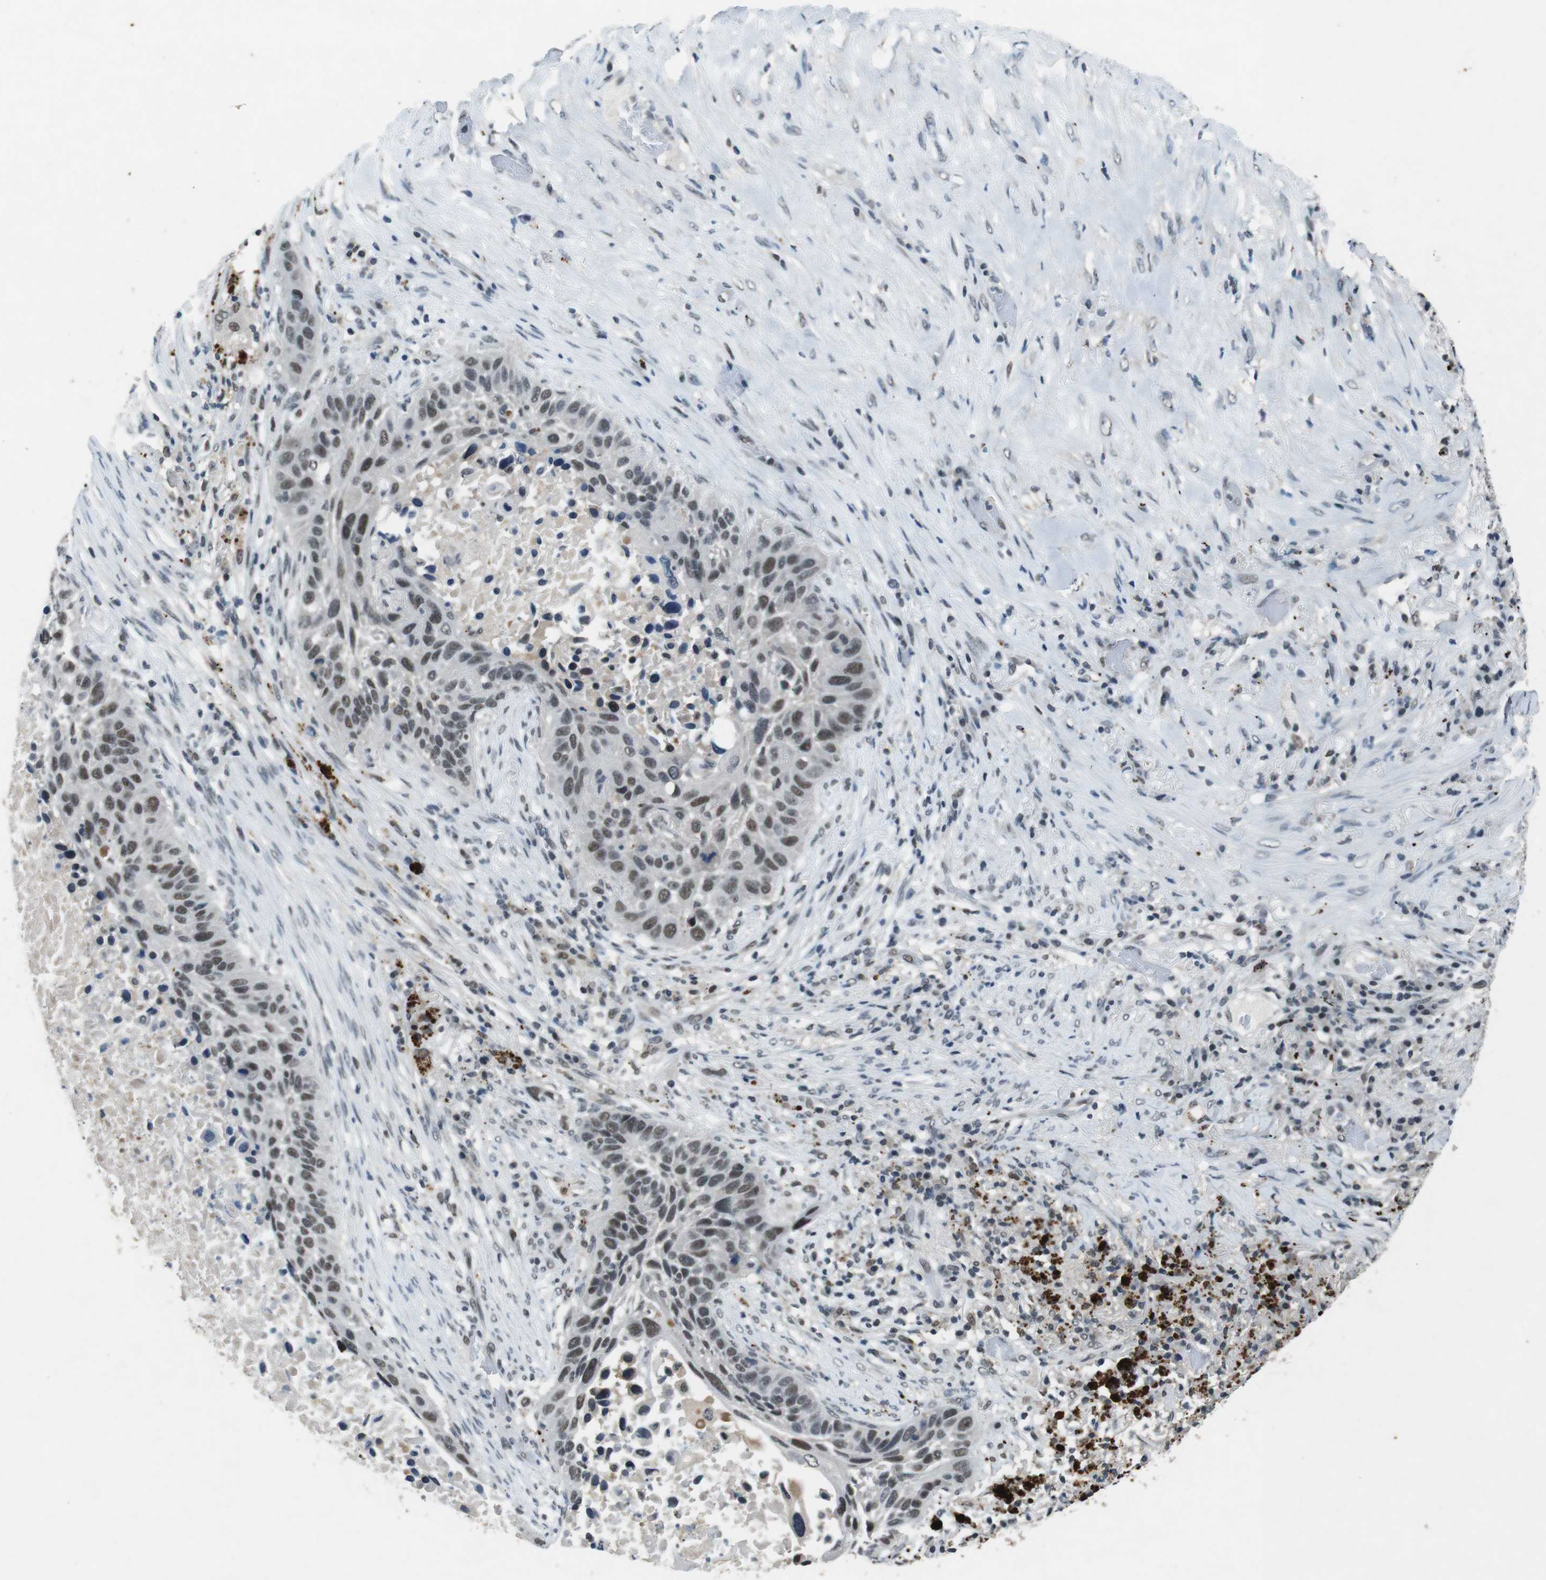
{"staining": {"intensity": "moderate", "quantity": "25%-75%", "location": "nuclear"}, "tissue": "lung cancer", "cell_type": "Tumor cells", "image_type": "cancer", "snomed": [{"axis": "morphology", "description": "Squamous cell carcinoma, NOS"}, {"axis": "topography", "description": "Lung"}], "caption": "Human squamous cell carcinoma (lung) stained with a brown dye exhibits moderate nuclear positive staining in approximately 25%-75% of tumor cells.", "gene": "USP7", "patient": {"sex": "male", "age": 57}}